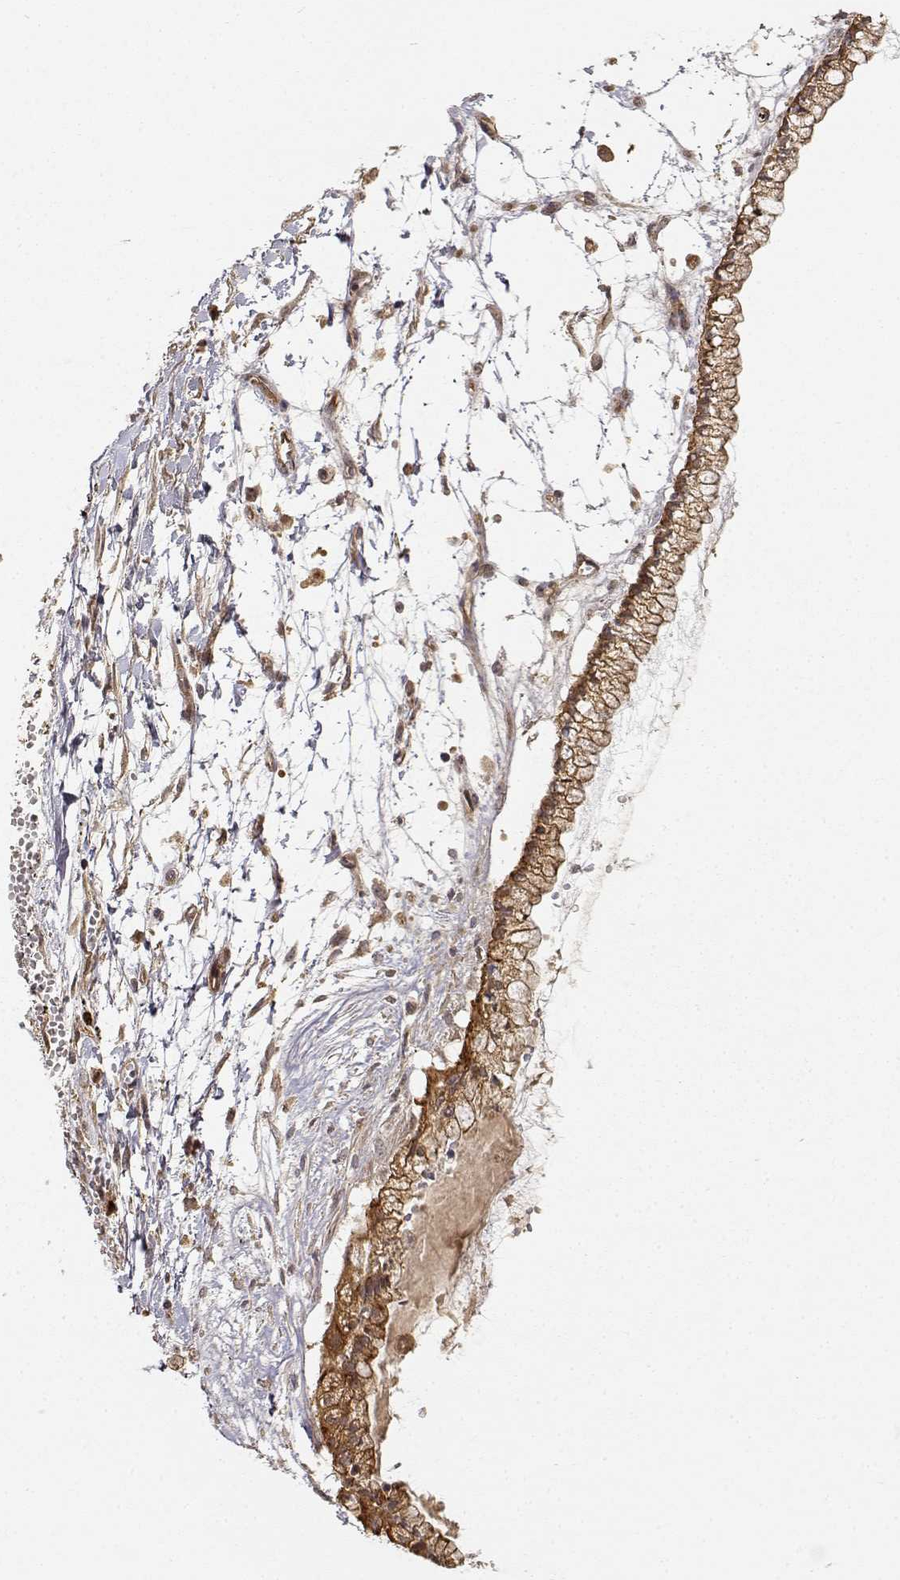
{"staining": {"intensity": "moderate", "quantity": ">75%", "location": "cytoplasmic/membranous"}, "tissue": "ovarian cancer", "cell_type": "Tumor cells", "image_type": "cancer", "snomed": [{"axis": "morphology", "description": "Cystadenocarcinoma, mucinous, NOS"}, {"axis": "topography", "description": "Ovary"}], "caption": "DAB immunohistochemical staining of ovarian cancer (mucinous cystadenocarcinoma) shows moderate cytoplasmic/membranous protein staining in approximately >75% of tumor cells. (DAB IHC, brown staining for protein, blue staining for nuclei).", "gene": "CDK5RAP2", "patient": {"sex": "female", "age": 67}}